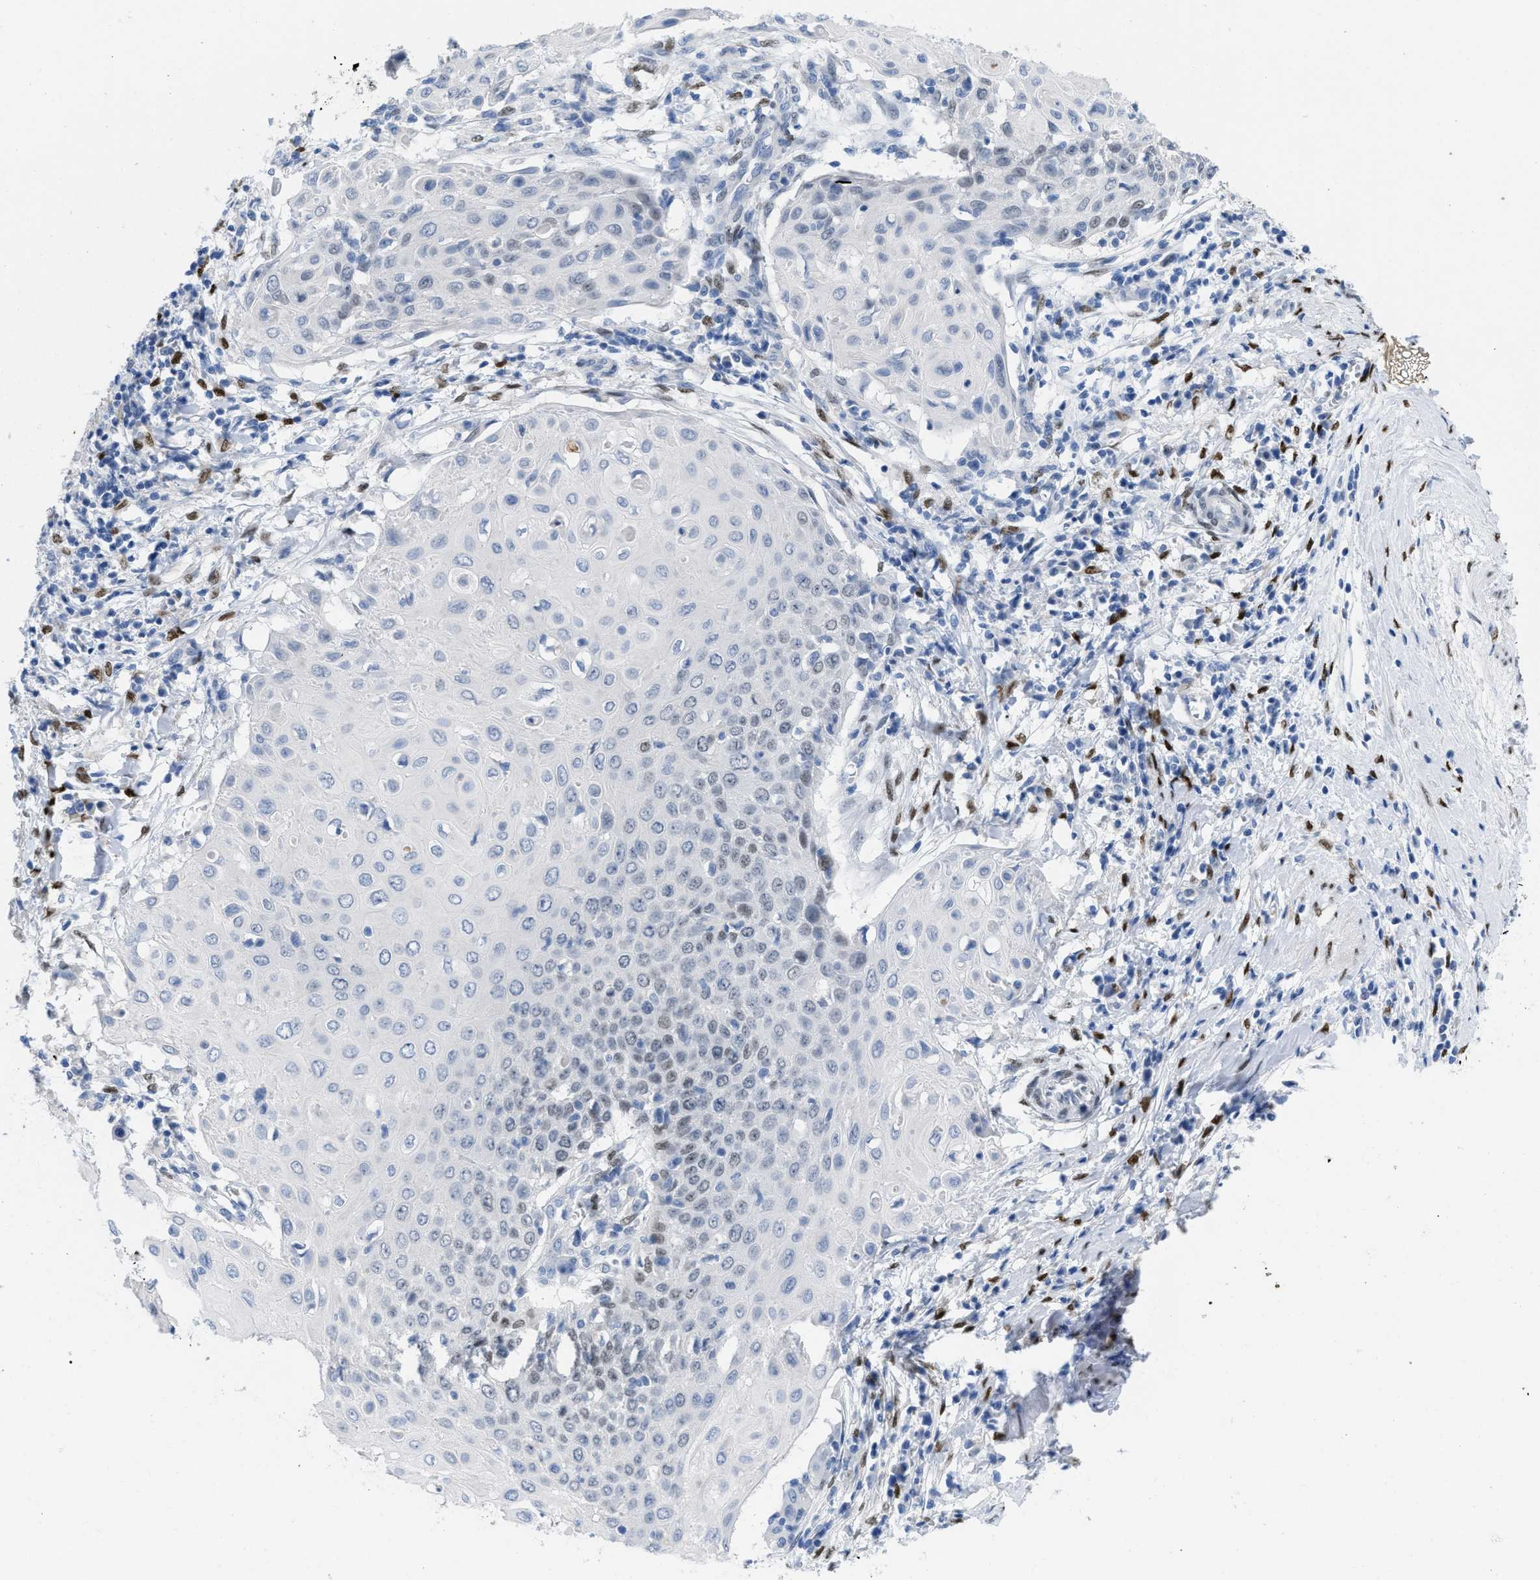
{"staining": {"intensity": "moderate", "quantity": "<25%", "location": "nuclear"}, "tissue": "cervical cancer", "cell_type": "Tumor cells", "image_type": "cancer", "snomed": [{"axis": "morphology", "description": "Squamous cell carcinoma, NOS"}, {"axis": "topography", "description": "Cervix"}], "caption": "Protein analysis of cervical cancer (squamous cell carcinoma) tissue exhibits moderate nuclear staining in about <25% of tumor cells.", "gene": "NFIX", "patient": {"sex": "female", "age": 39}}